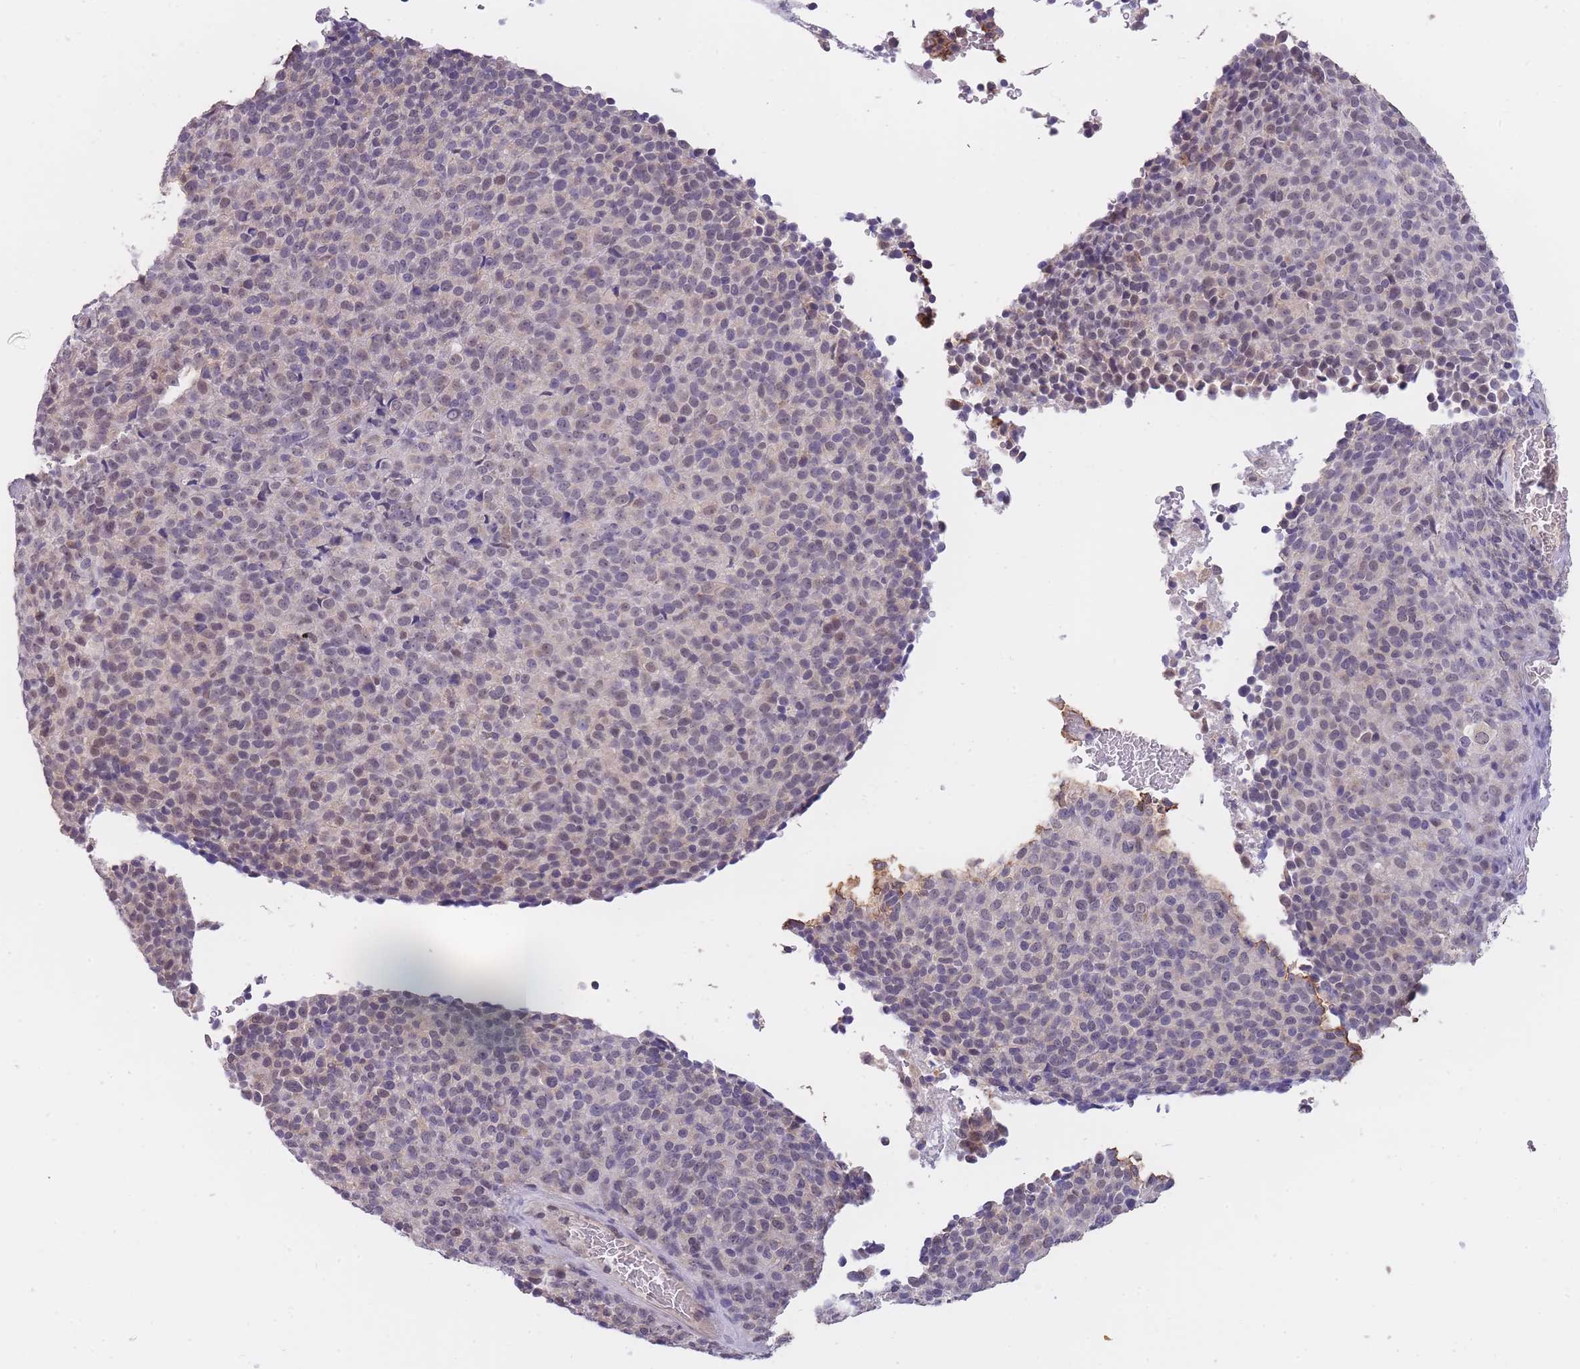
{"staining": {"intensity": "weak", "quantity": "<25%", "location": "nuclear"}, "tissue": "melanoma", "cell_type": "Tumor cells", "image_type": "cancer", "snomed": [{"axis": "morphology", "description": "Malignant melanoma, Metastatic site"}, {"axis": "topography", "description": "Brain"}], "caption": "Immunohistochemical staining of human melanoma reveals no significant positivity in tumor cells. (DAB IHC, high magnification).", "gene": "GOLGA6L25", "patient": {"sex": "female", "age": 56}}